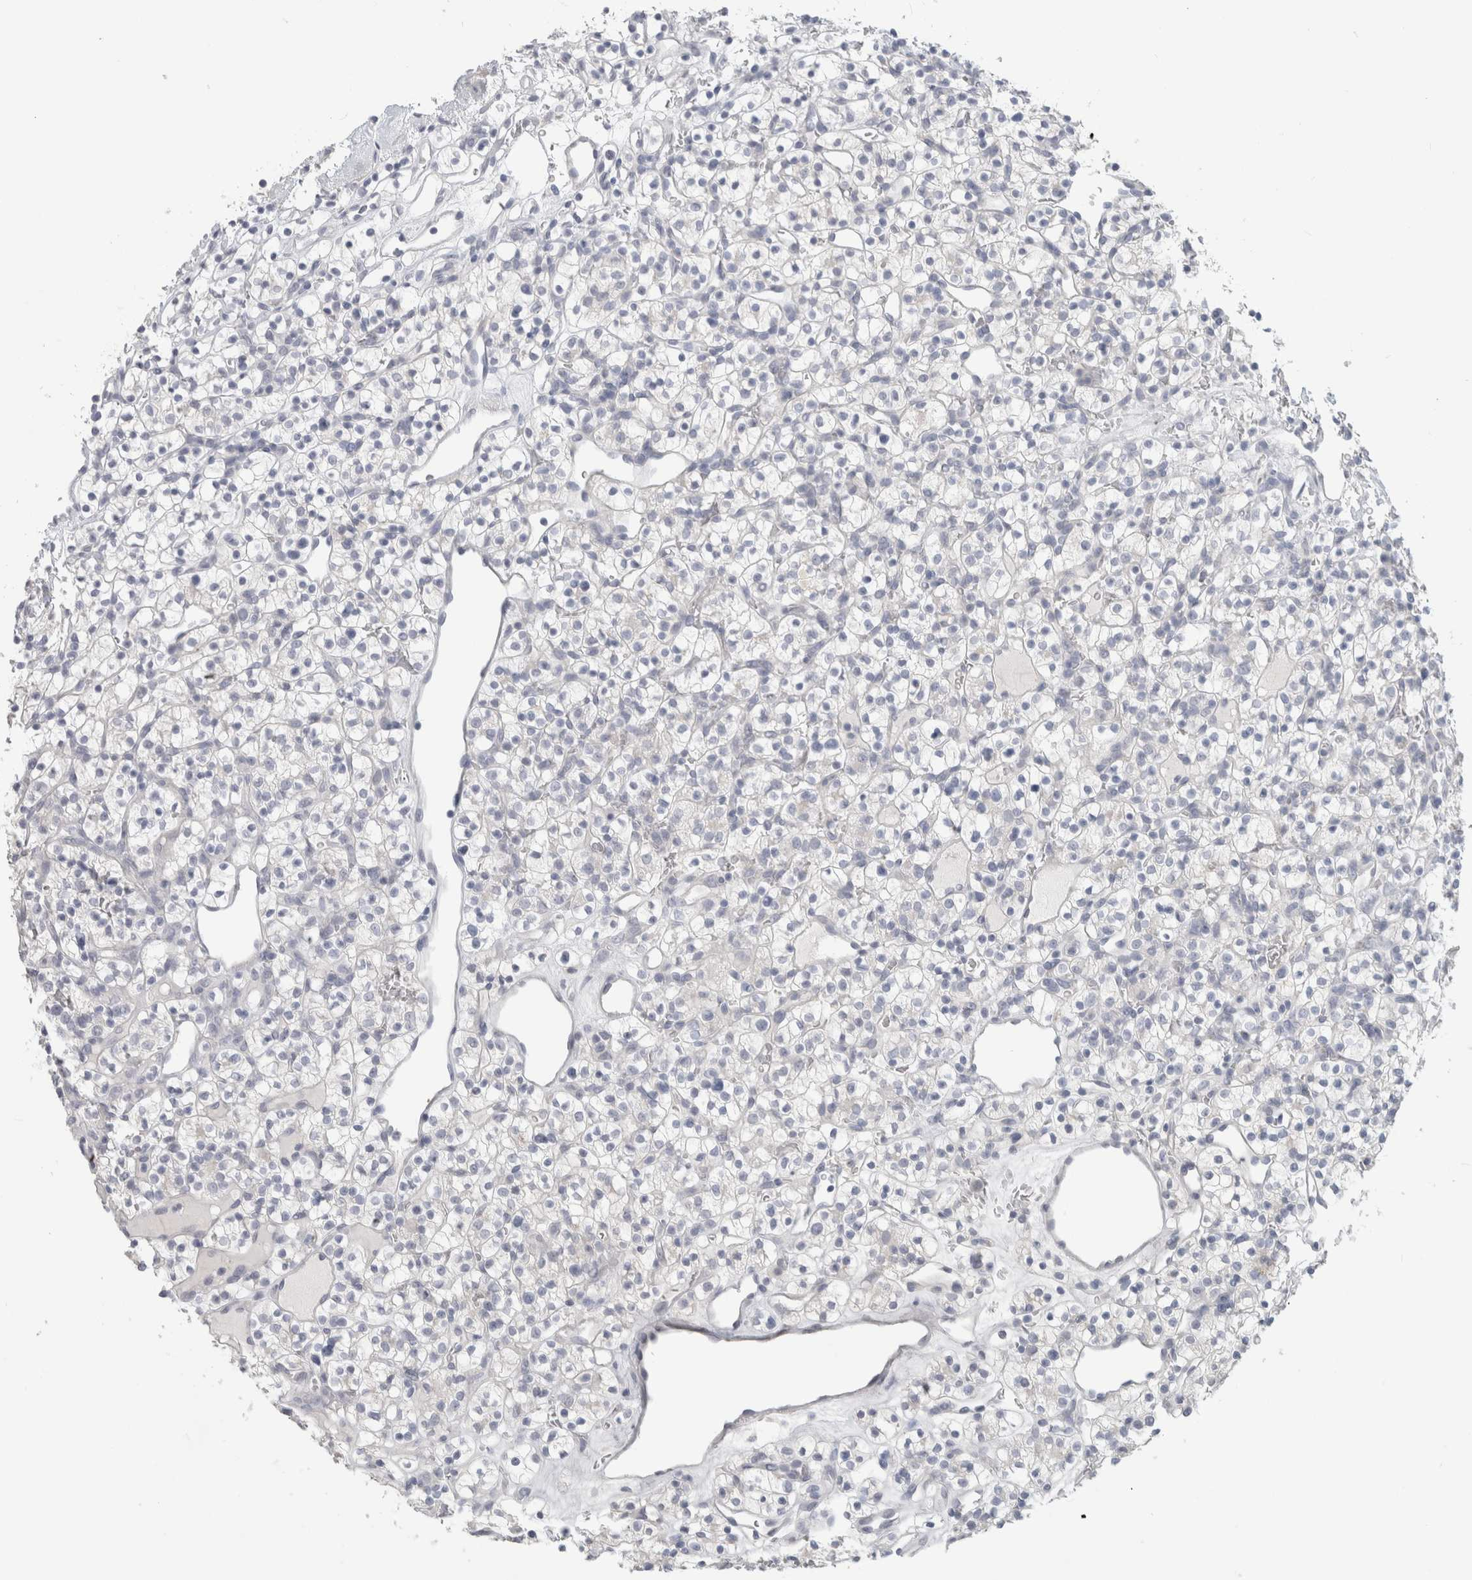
{"staining": {"intensity": "negative", "quantity": "none", "location": "none"}, "tissue": "renal cancer", "cell_type": "Tumor cells", "image_type": "cancer", "snomed": [{"axis": "morphology", "description": "Adenocarcinoma, NOS"}, {"axis": "topography", "description": "Kidney"}], "caption": "This is an IHC photomicrograph of human renal cancer (adenocarcinoma). There is no expression in tumor cells.", "gene": "SLC6A1", "patient": {"sex": "female", "age": 57}}